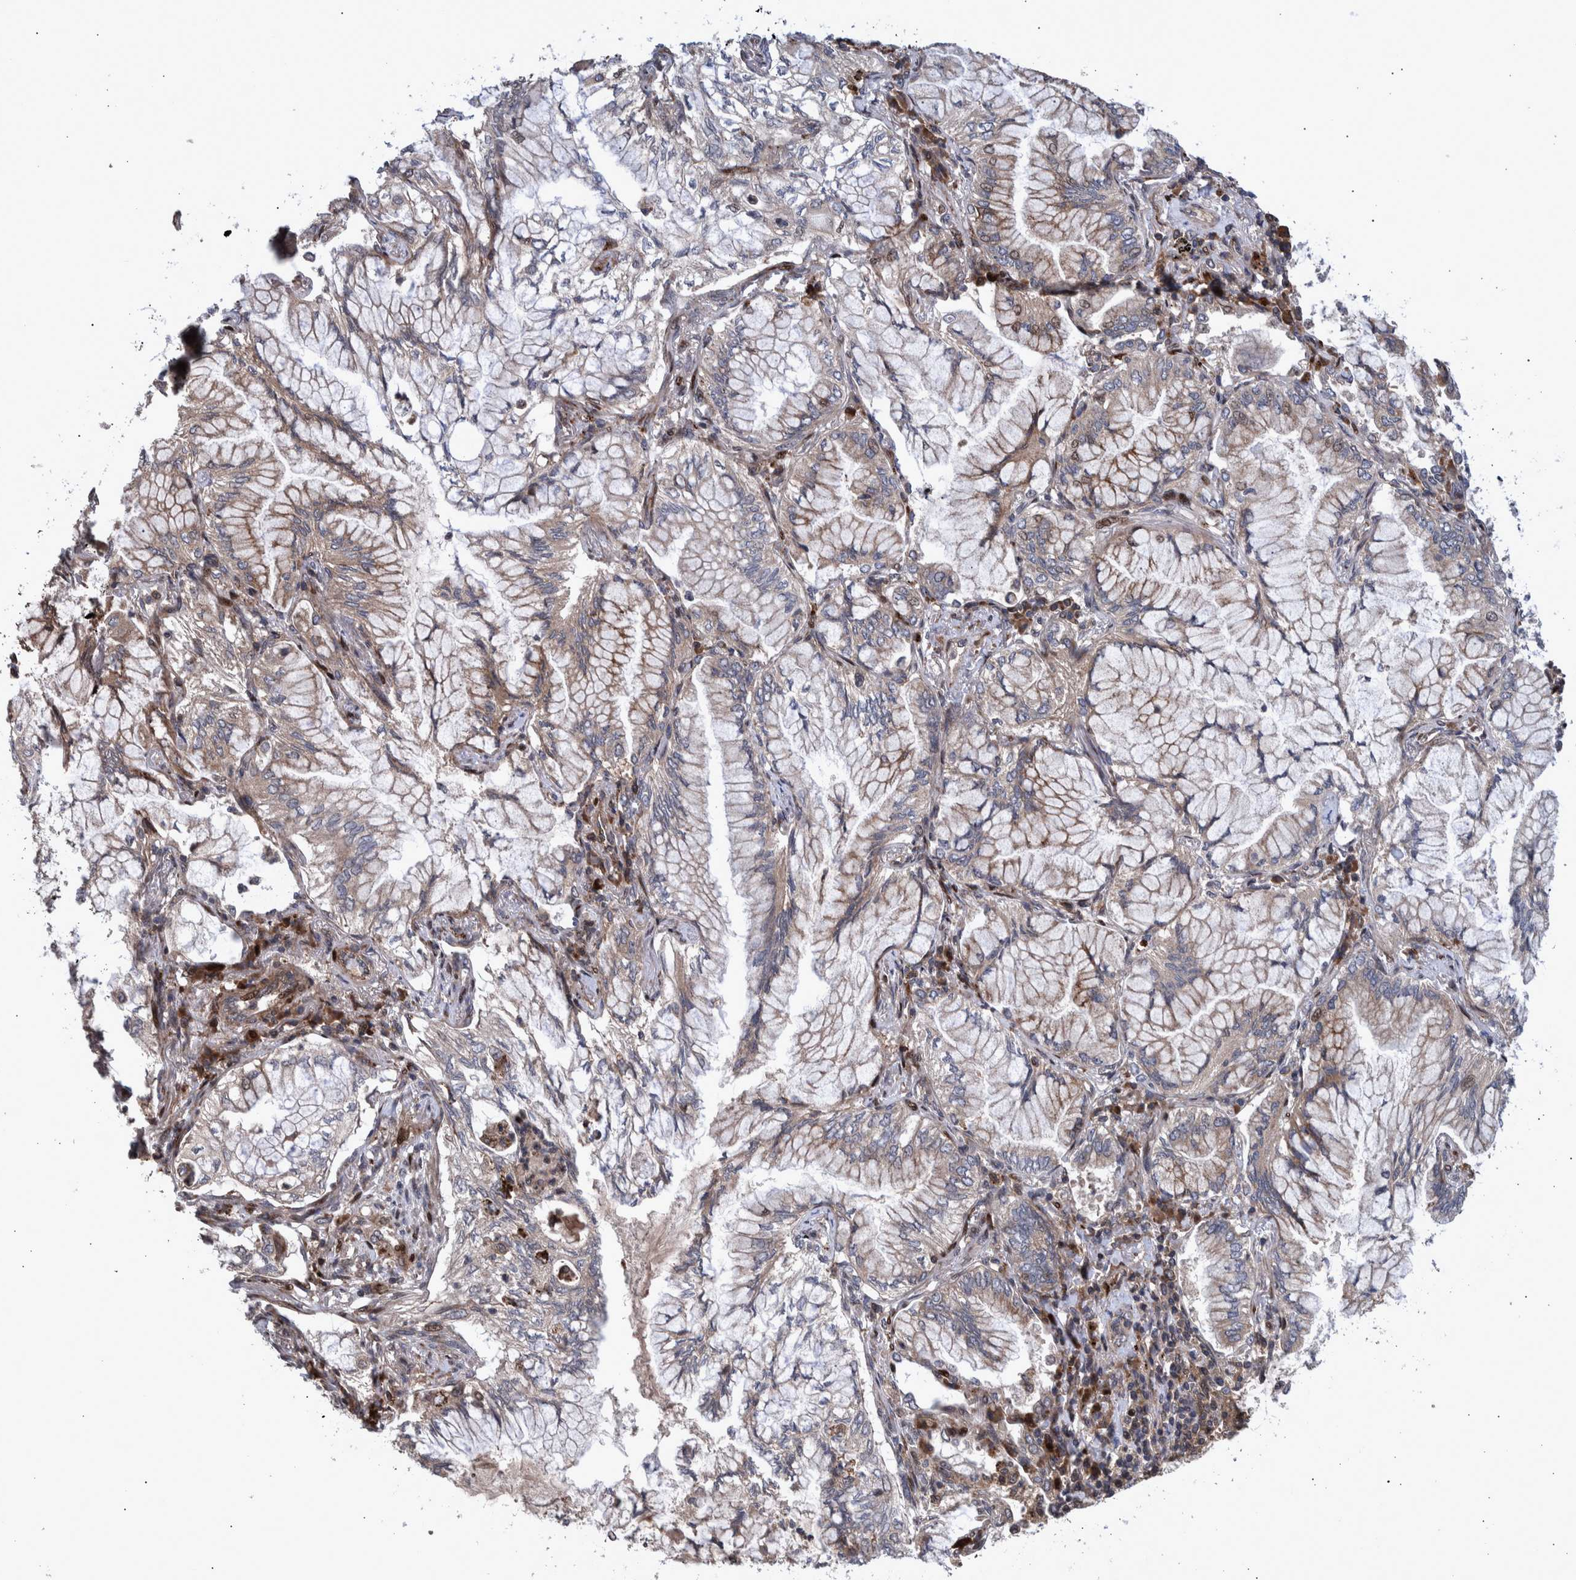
{"staining": {"intensity": "weak", "quantity": ">75%", "location": "cytoplasmic/membranous"}, "tissue": "lung cancer", "cell_type": "Tumor cells", "image_type": "cancer", "snomed": [{"axis": "morphology", "description": "Adenocarcinoma, NOS"}, {"axis": "topography", "description": "Lung"}], "caption": "A micrograph showing weak cytoplasmic/membranous expression in approximately >75% of tumor cells in lung cancer (adenocarcinoma), as visualized by brown immunohistochemical staining.", "gene": "SHISA6", "patient": {"sex": "female", "age": 70}}